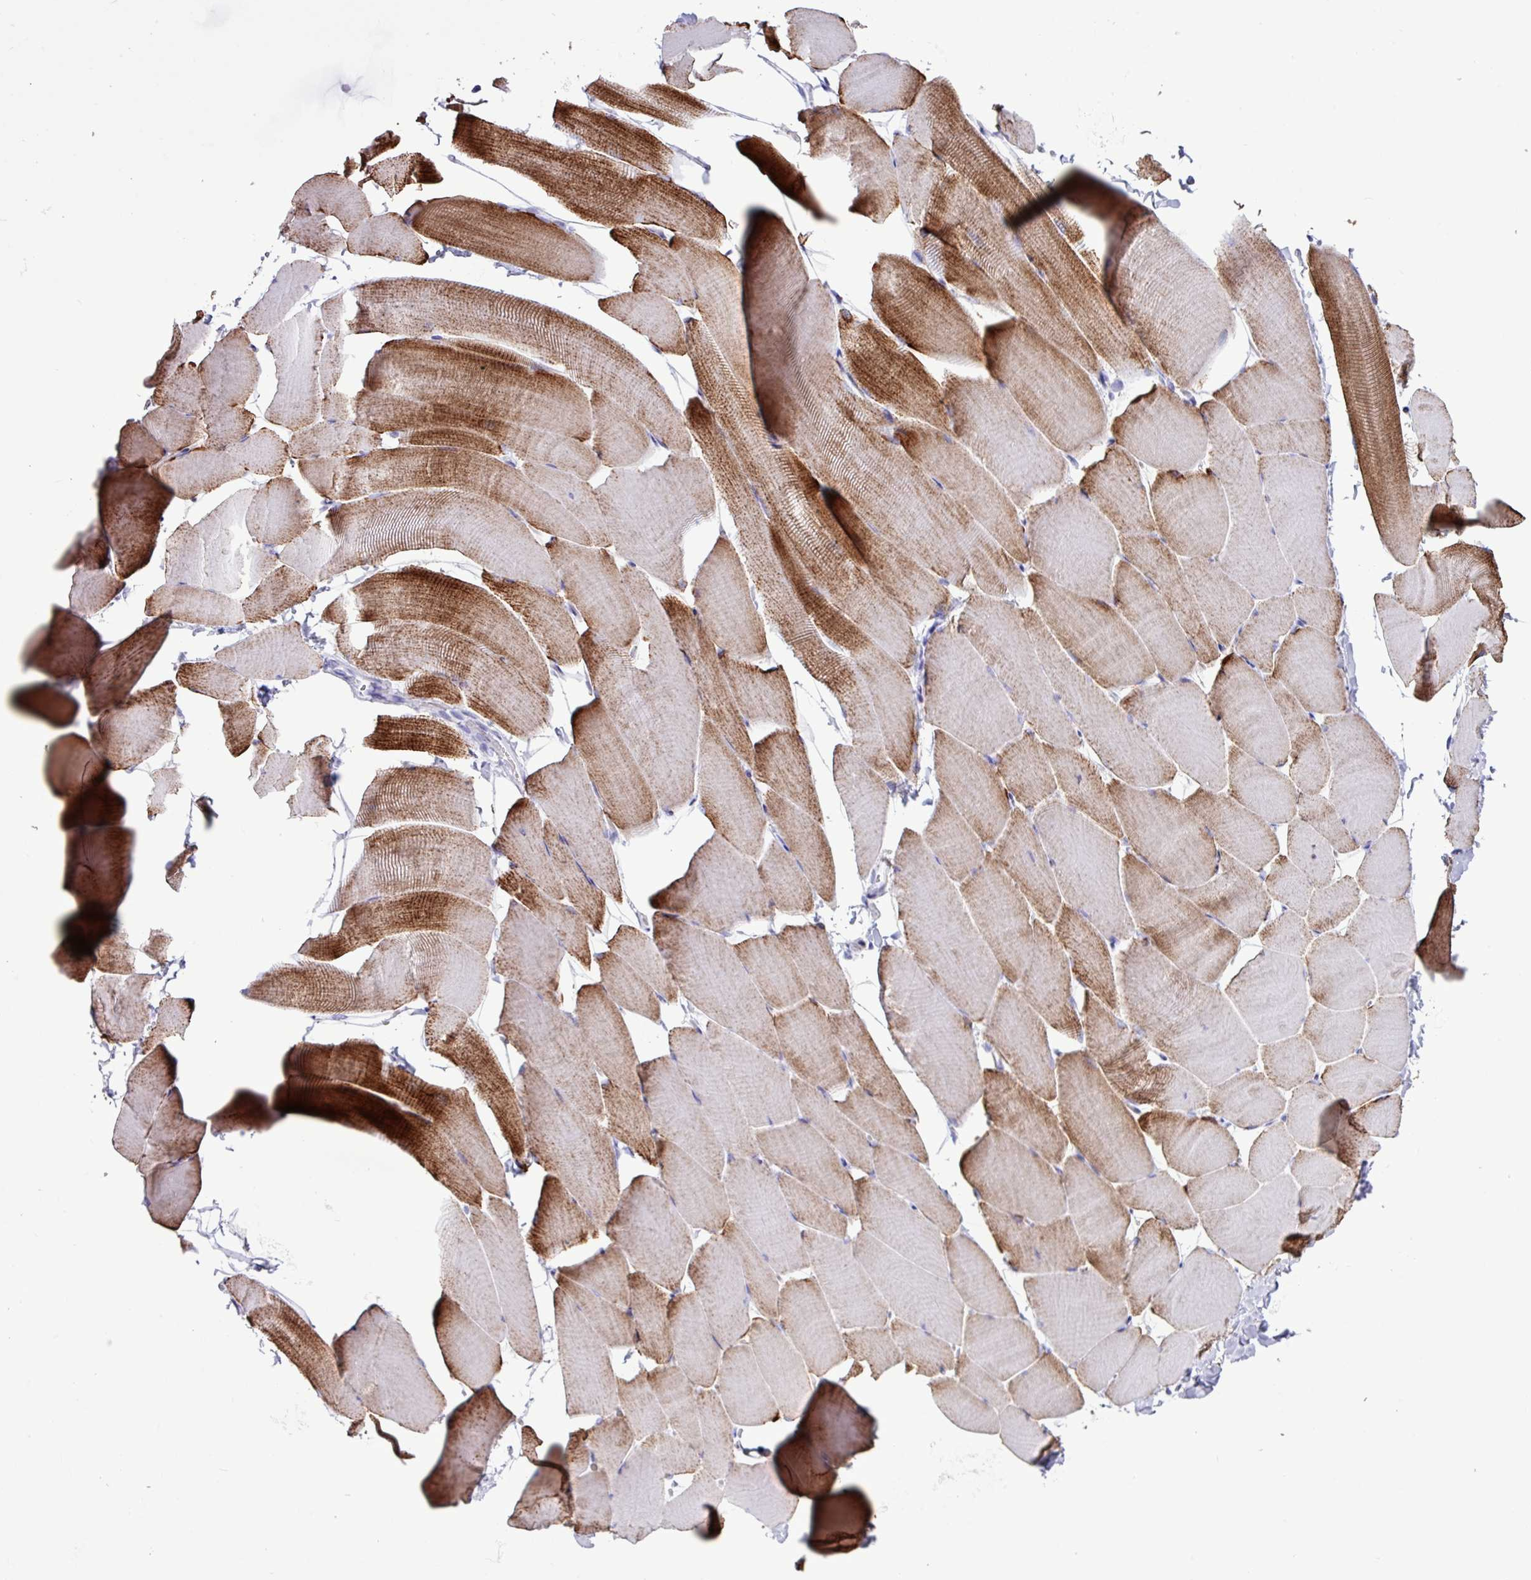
{"staining": {"intensity": "strong", "quantity": "<25%", "location": "cytoplasmic/membranous"}, "tissue": "skeletal muscle", "cell_type": "Myocytes", "image_type": "normal", "snomed": [{"axis": "morphology", "description": "Normal tissue, NOS"}, {"axis": "topography", "description": "Skeletal muscle"}], "caption": "Skeletal muscle stained for a protein exhibits strong cytoplasmic/membranous positivity in myocytes. (Brightfield microscopy of DAB IHC at high magnification).", "gene": "CKMT2", "patient": {"sex": "male", "age": 25}}